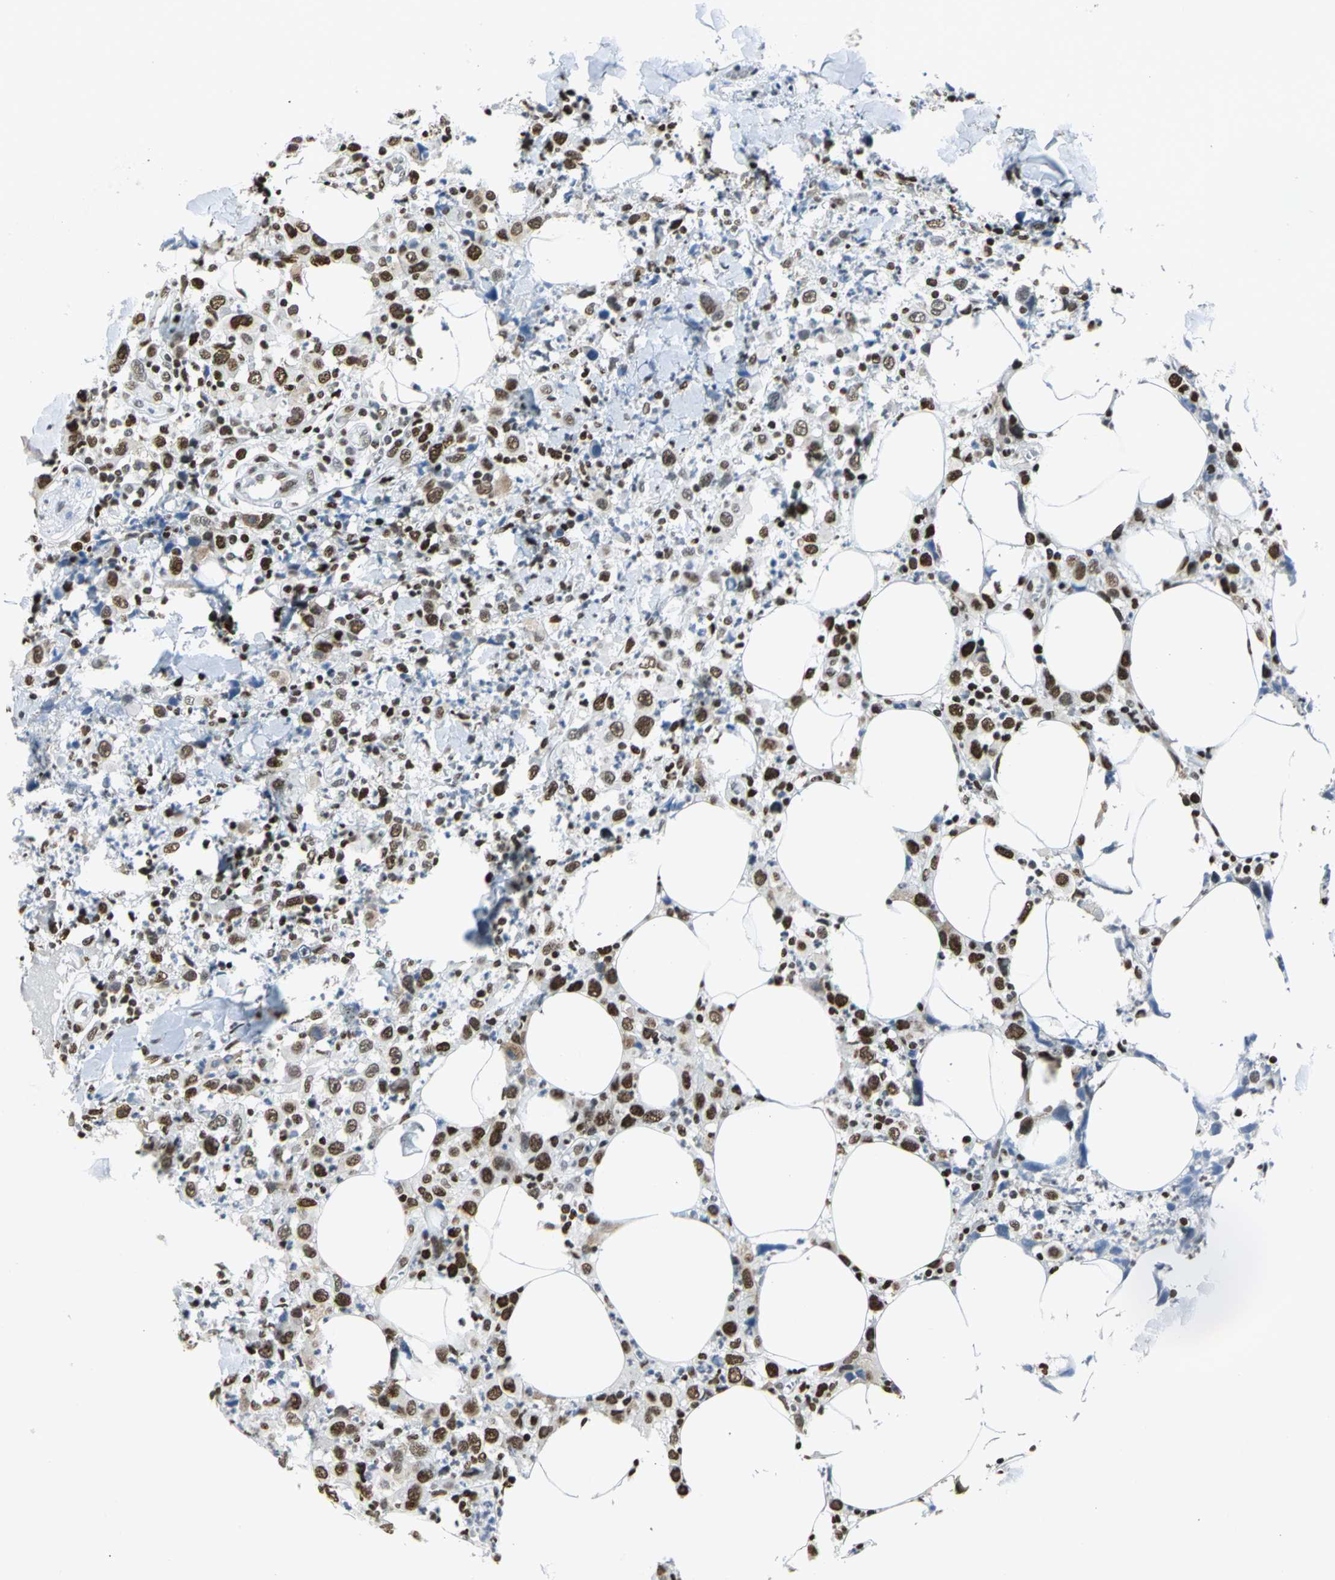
{"staining": {"intensity": "strong", "quantity": ">75%", "location": "nuclear"}, "tissue": "thyroid cancer", "cell_type": "Tumor cells", "image_type": "cancer", "snomed": [{"axis": "morphology", "description": "Carcinoma, NOS"}, {"axis": "topography", "description": "Thyroid gland"}], "caption": "Tumor cells exhibit high levels of strong nuclear positivity in approximately >75% of cells in human thyroid cancer.", "gene": "HNRNPD", "patient": {"sex": "female", "age": 77}}